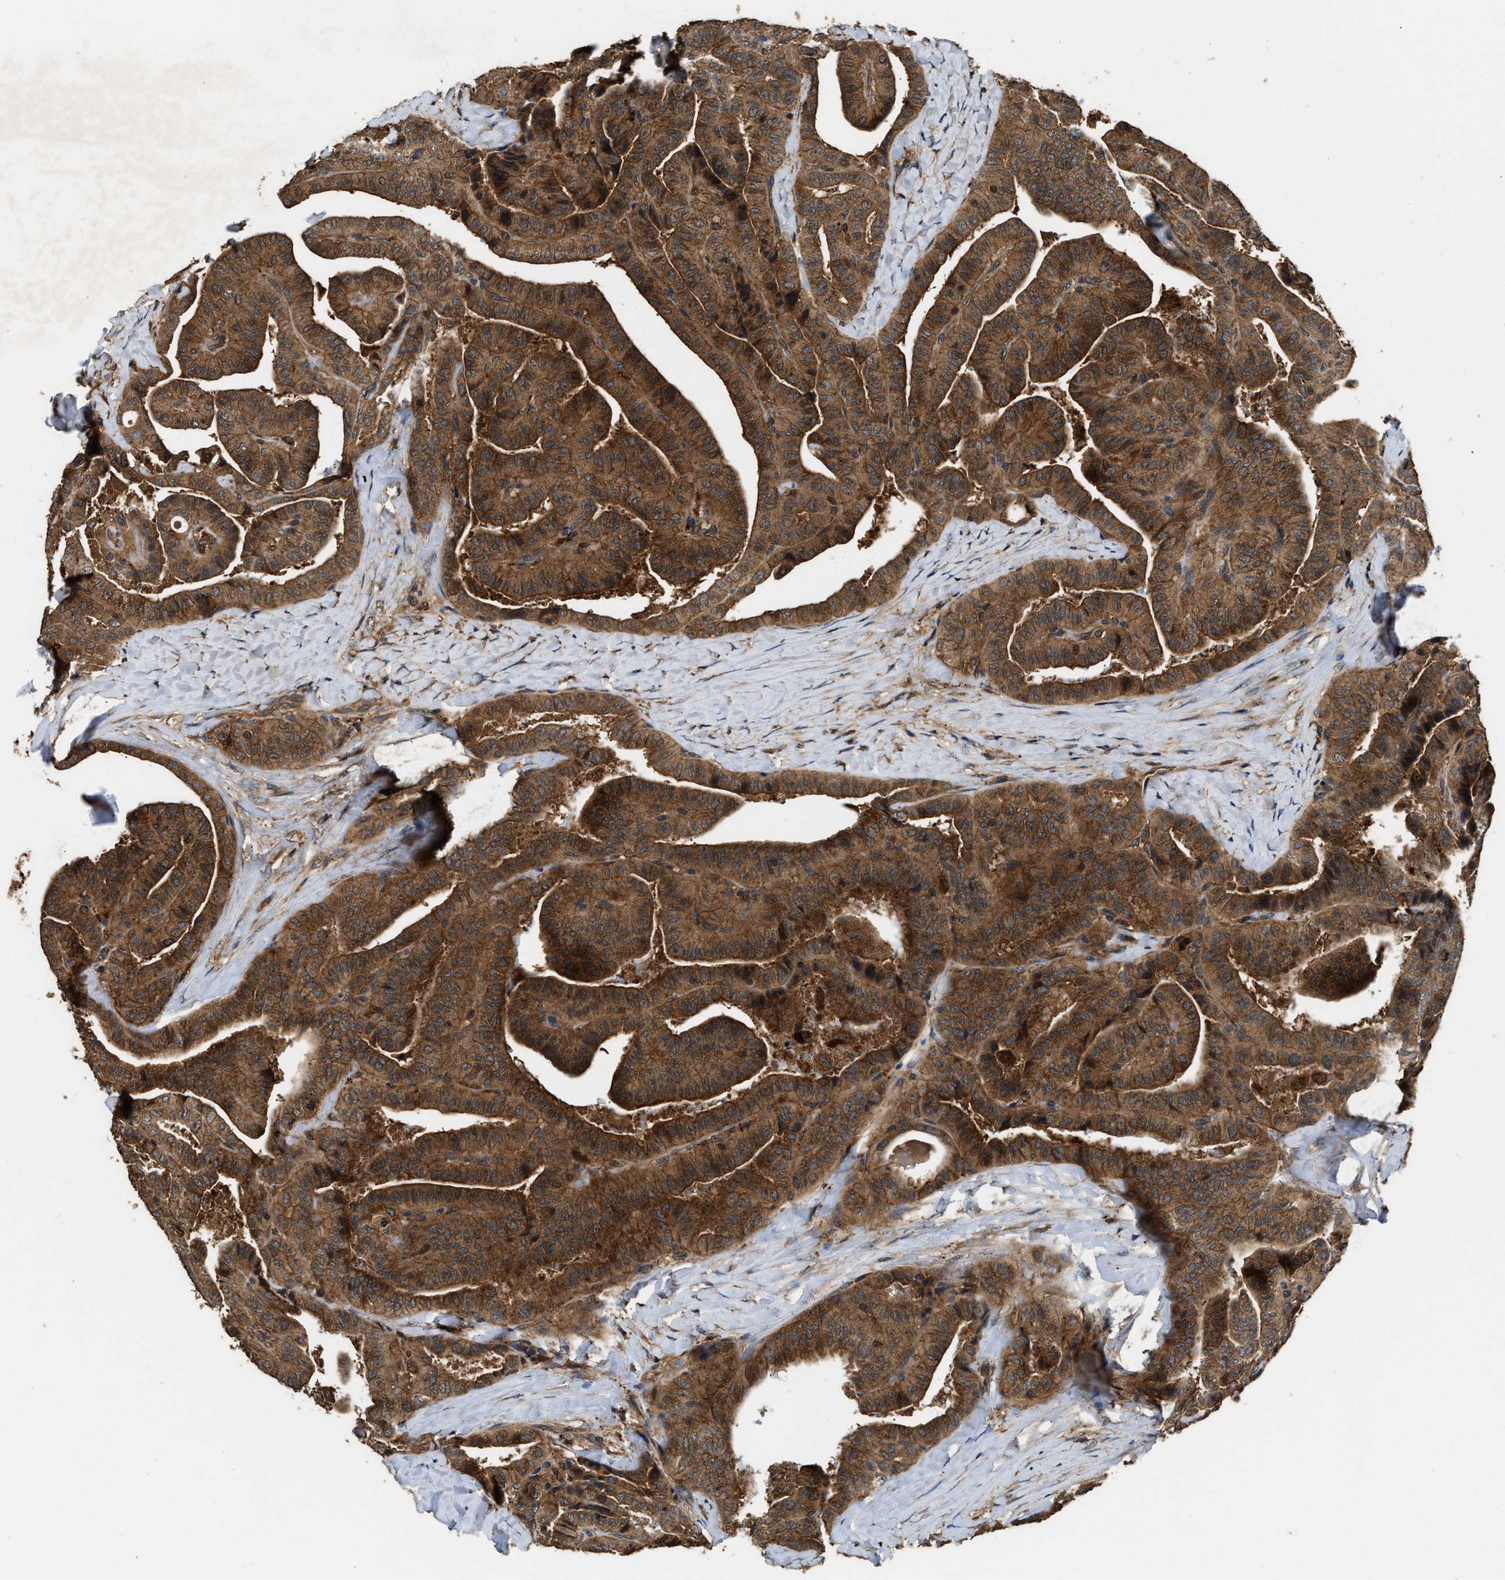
{"staining": {"intensity": "strong", "quantity": ">75%", "location": "cytoplasmic/membranous"}, "tissue": "thyroid cancer", "cell_type": "Tumor cells", "image_type": "cancer", "snomed": [{"axis": "morphology", "description": "Papillary adenocarcinoma, NOS"}, {"axis": "topography", "description": "Thyroid gland"}], "caption": "Tumor cells show strong cytoplasmic/membranous expression in approximately >75% of cells in papillary adenocarcinoma (thyroid).", "gene": "DNAJC2", "patient": {"sex": "male", "age": 77}}